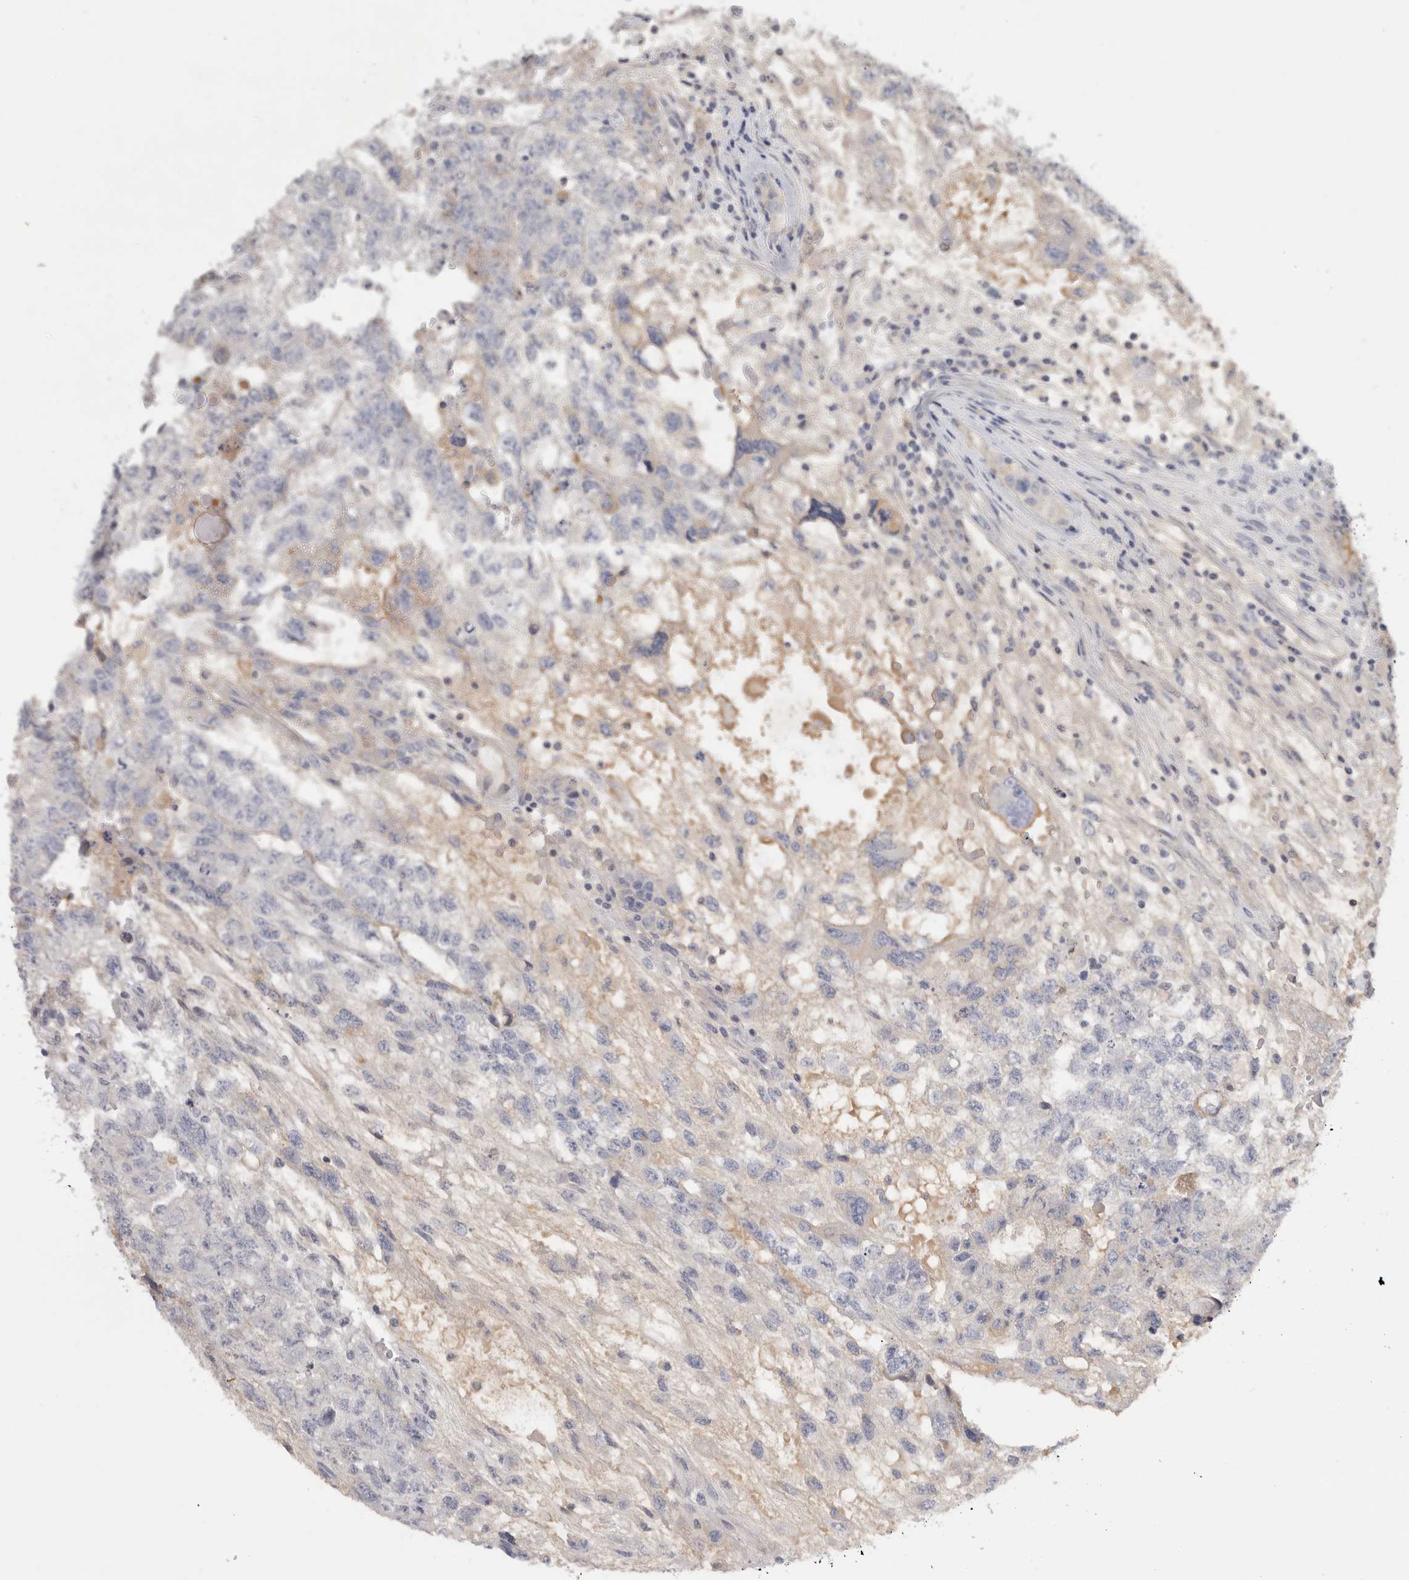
{"staining": {"intensity": "negative", "quantity": "none", "location": "none"}, "tissue": "testis cancer", "cell_type": "Tumor cells", "image_type": "cancer", "snomed": [{"axis": "morphology", "description": "Carcinoma, Embryonal, NOS"}, {"axis": "topography", "description": "Testis"}], "caption": "Tumor cells are negative for protein expression in human testis cancer.", "gene": "STK31", "patient": {"sex": "male", "age": 36}}